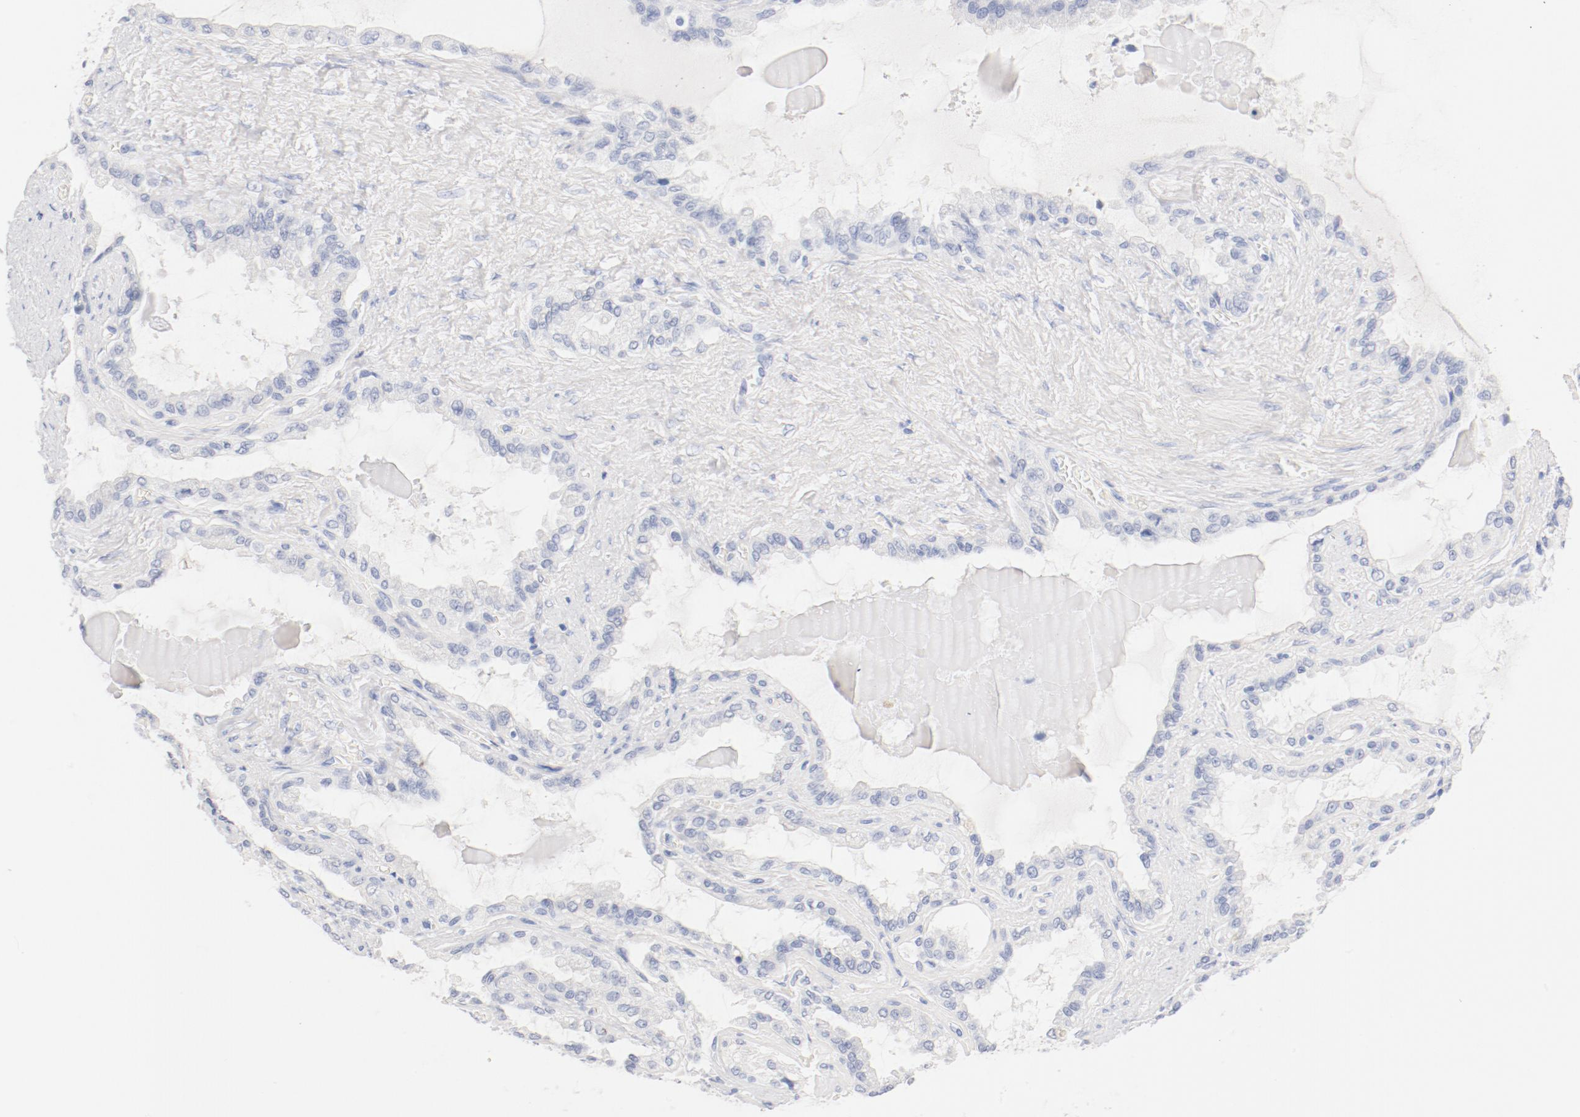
{"staining": {"intensity": "negative", "quantity": "none", "location": "none"}, "tissue": "seminal vesicle", "cell_type": "Glandular cells", "image_type": "normal", "snomed": [{"axis": "morphology", "description": "Normal tissue, NOS"}, {"axis": "morphology", "description": "Inflammation, NOS"}, {"axis": "topography", "description": "Urinary bladder"}, {"axis": "topography", "description": "Prostate"}, {"axis": "topography", "description": "Seminal veicle"}], "caption": "A high-resolution micrograph shows immunohistochemistry staining of unremarkable seminal vesicle, which shows no significant positivity in glandular cells.", "gene": "HOMER1", "patient": {"sex": "male", "age": 82}}